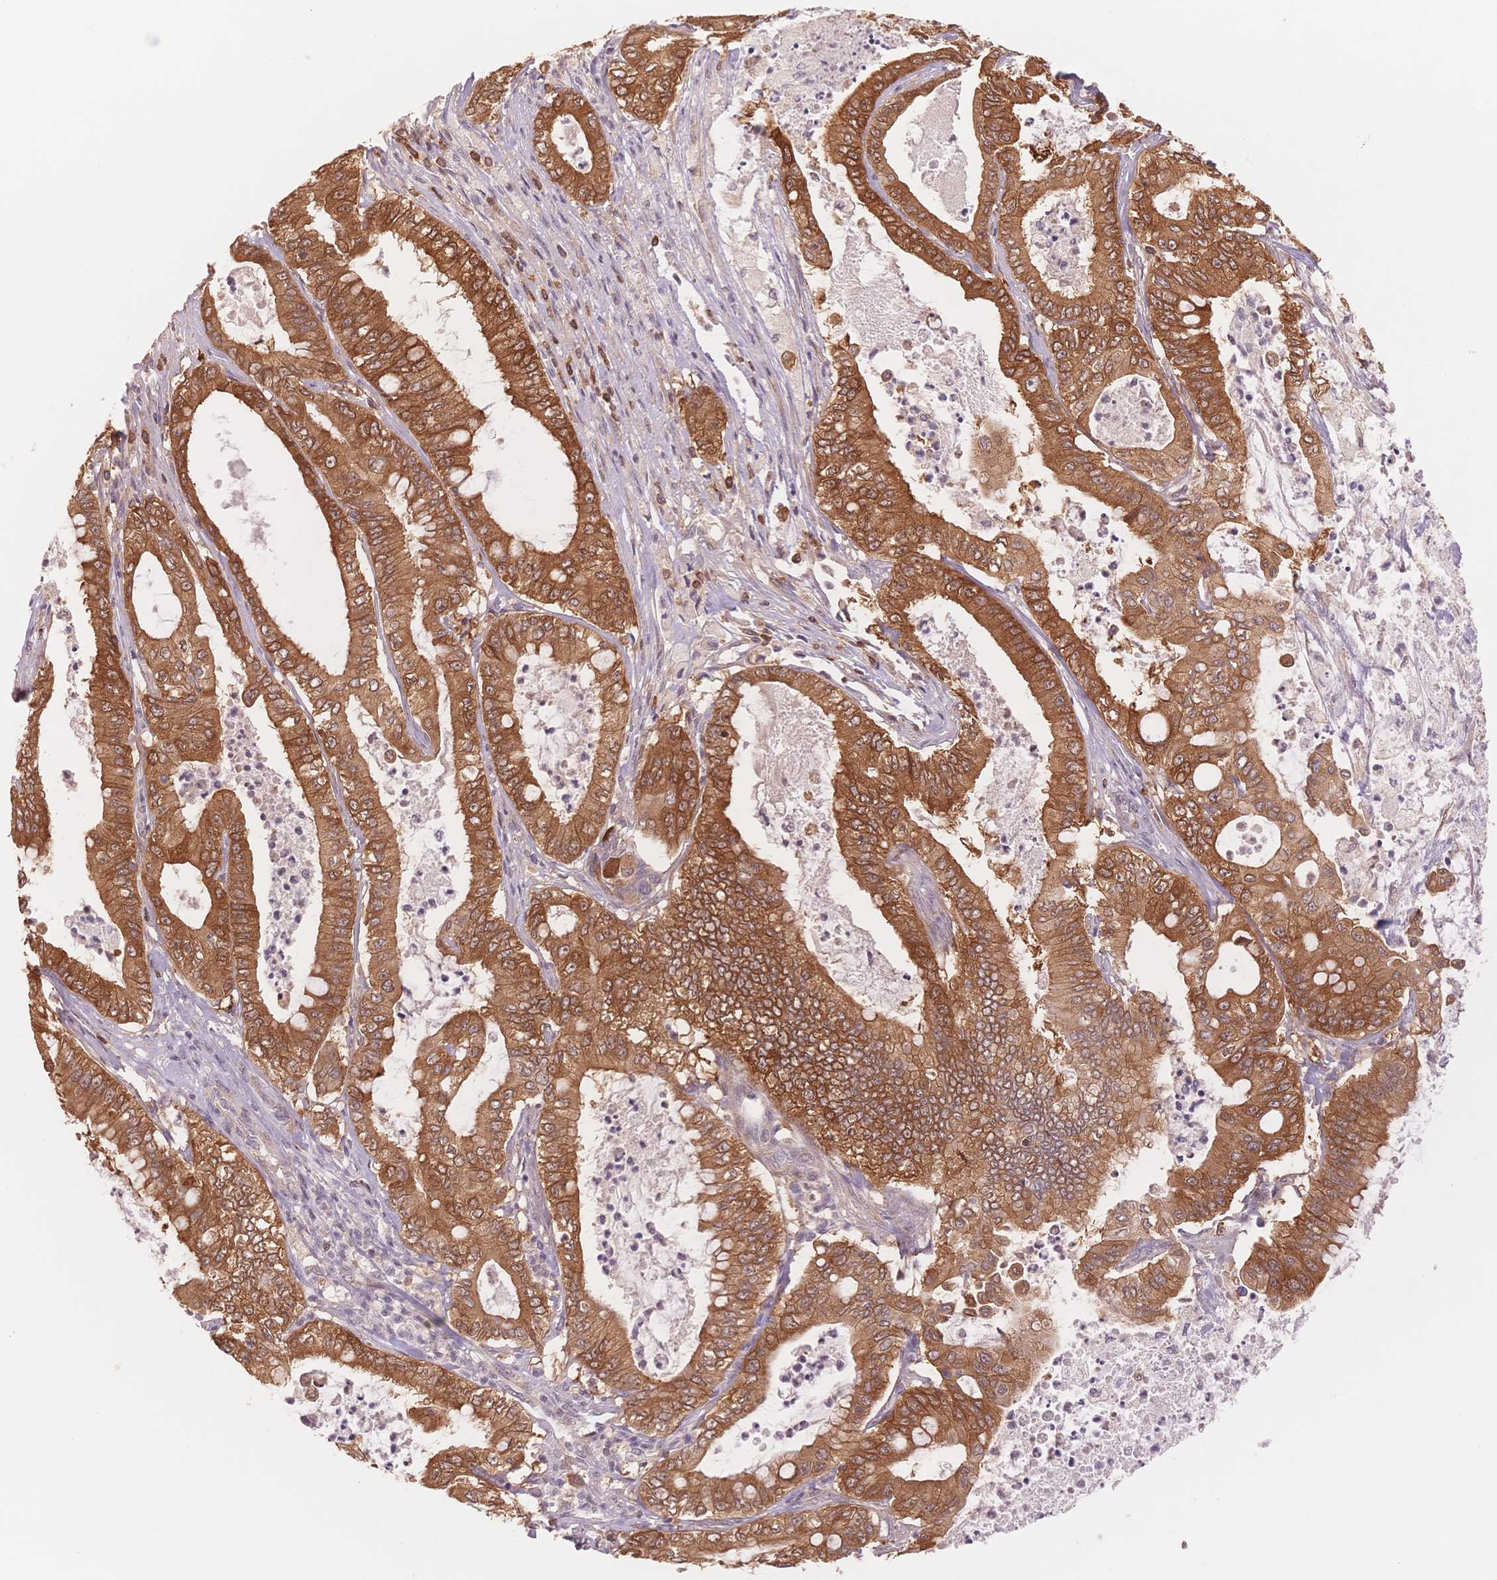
{"staining": {"intensity": "strong", "quantity": ">75%", "location": "cytoplasmic/membranous"}, "tissue": "pancreatic cancer", "cell_type": "Tumor cells", "image_type": "cancer", "snomed": [{"axis": "morphology", "description": "Adenocarcinoma, NOS"}, {"axis": "topography", "description": "Pancreas"}], "caption": "This photomicrograph displays IHC staining of pancreatic cancer (adenocarcinoma), with high strong cytoplasmic/membranous staining in approximately >75% of tumor cells.", "gene": "STK39", "patient": {"sex": "male", "age": 71}}